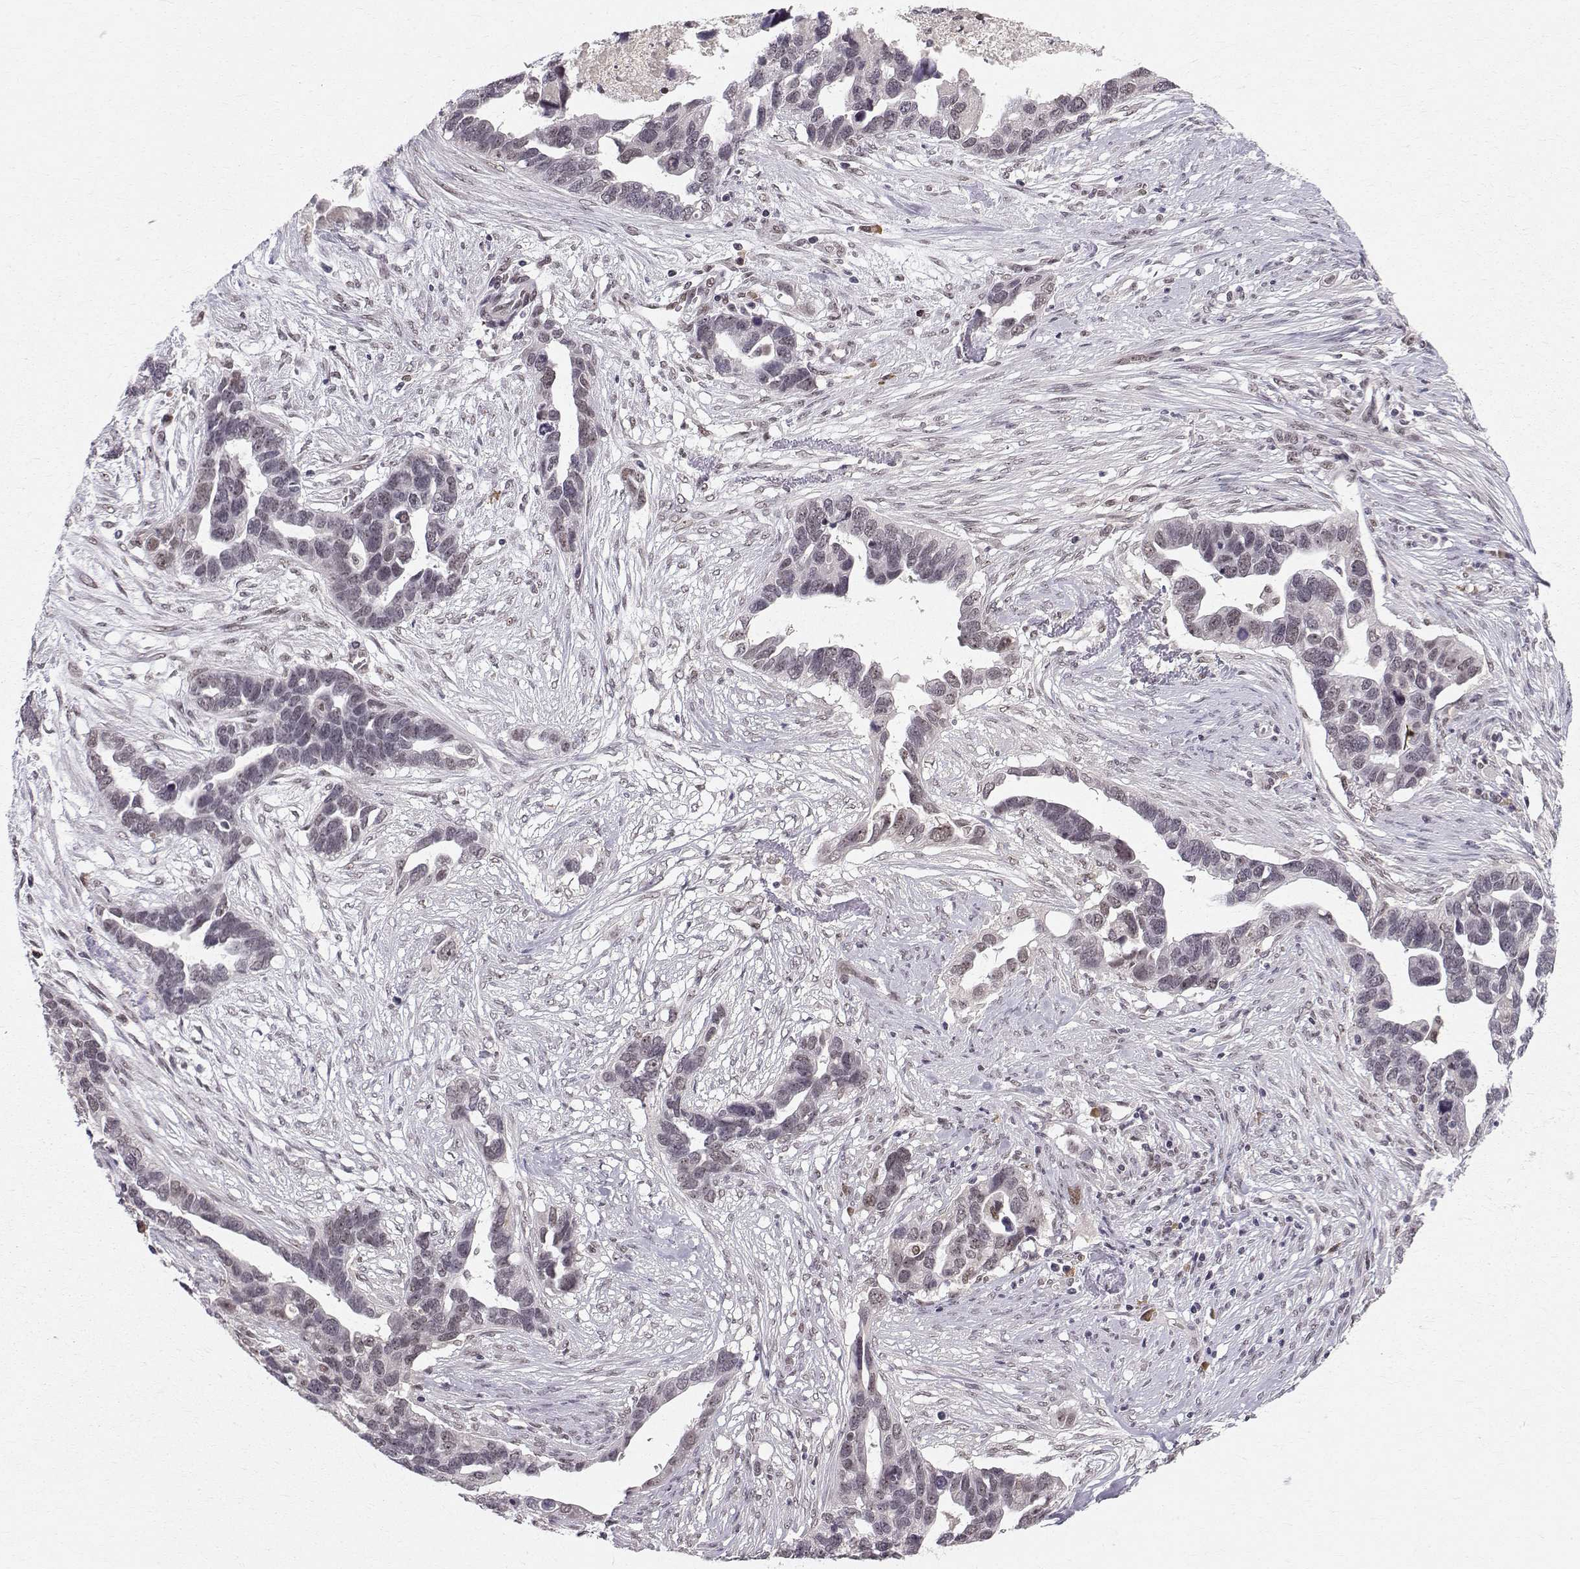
{"staining": {"intensity": "weak", "quantity": "<25%", "location": "nuclear"}, "tissue": "ovarian cancer", "cell_type": "Tumor cells", "image_type": "cancer", "snomed": [{"axis": "morphology", "description": "Cystadenocarcinoma, serous, NOS"}, {"axis": "topography", "description": "Ovary"}], "caption": "An image of human ovarian cancer (serous cystadenocarcinoma) is negative for staining in tumor cells. (IHC, brightfield microscopy, high magnification).", "gene": "RPP38", "patient": {"sex": "female", "age": 54}}